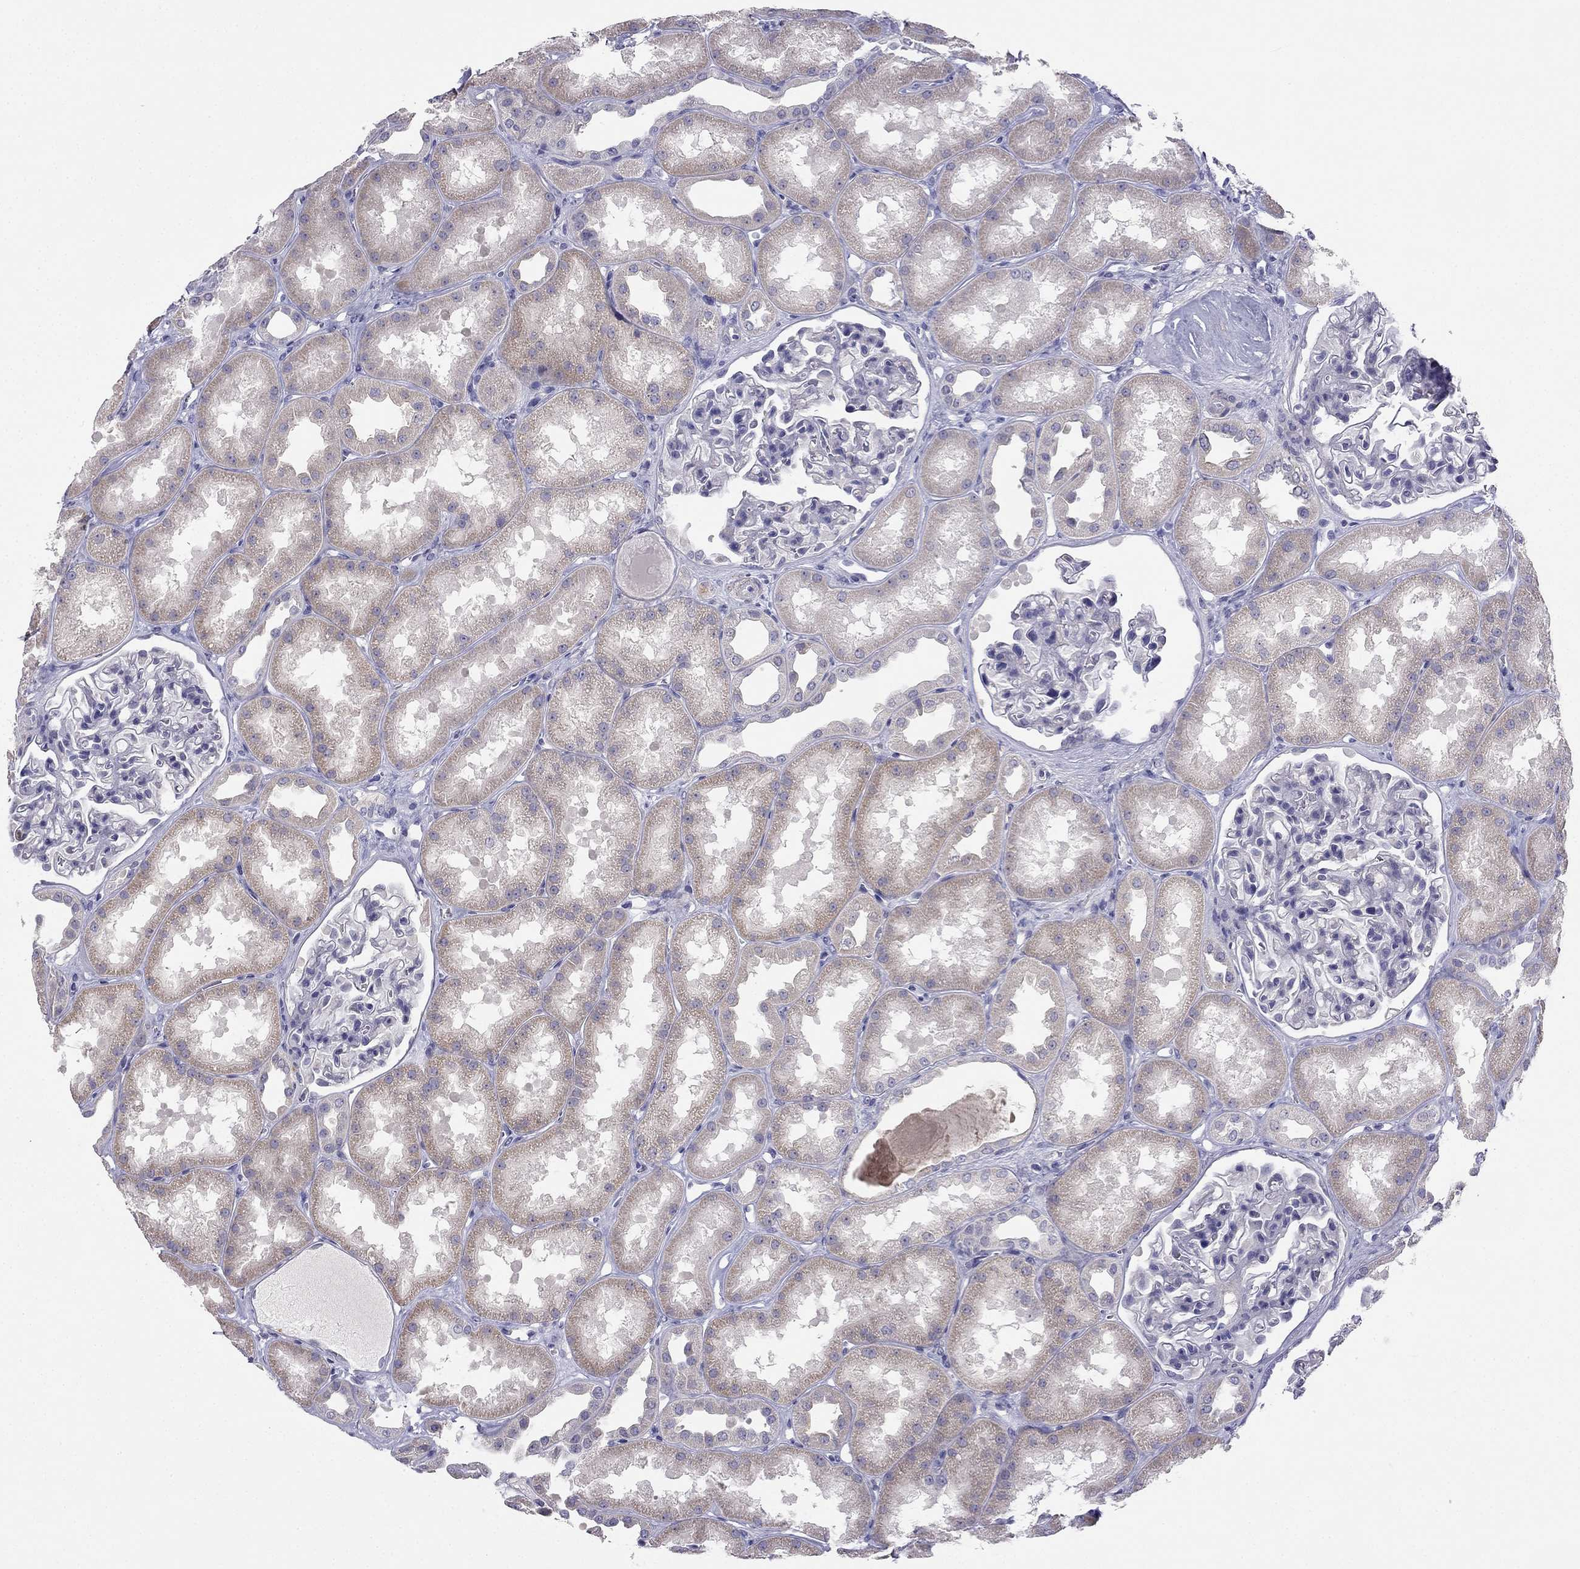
{"staining": {"intensity": "negative", "quantity": "none", "location": "none"}, "tissue": "kidney", "cell_type": "Cells in glomeruli", "image_type": "normal", "snomed": [{"axis": "morphology", "description": "Normal tissue, NOS"}, {"axis": "topography", "description": "Kidney"}], "caption": "This is an IHC micrograph of benign human kidney. There is no expression in cells in glomeruli.", "gene": "C16orf89", "patient": {"sex": "male", "age": 61}}